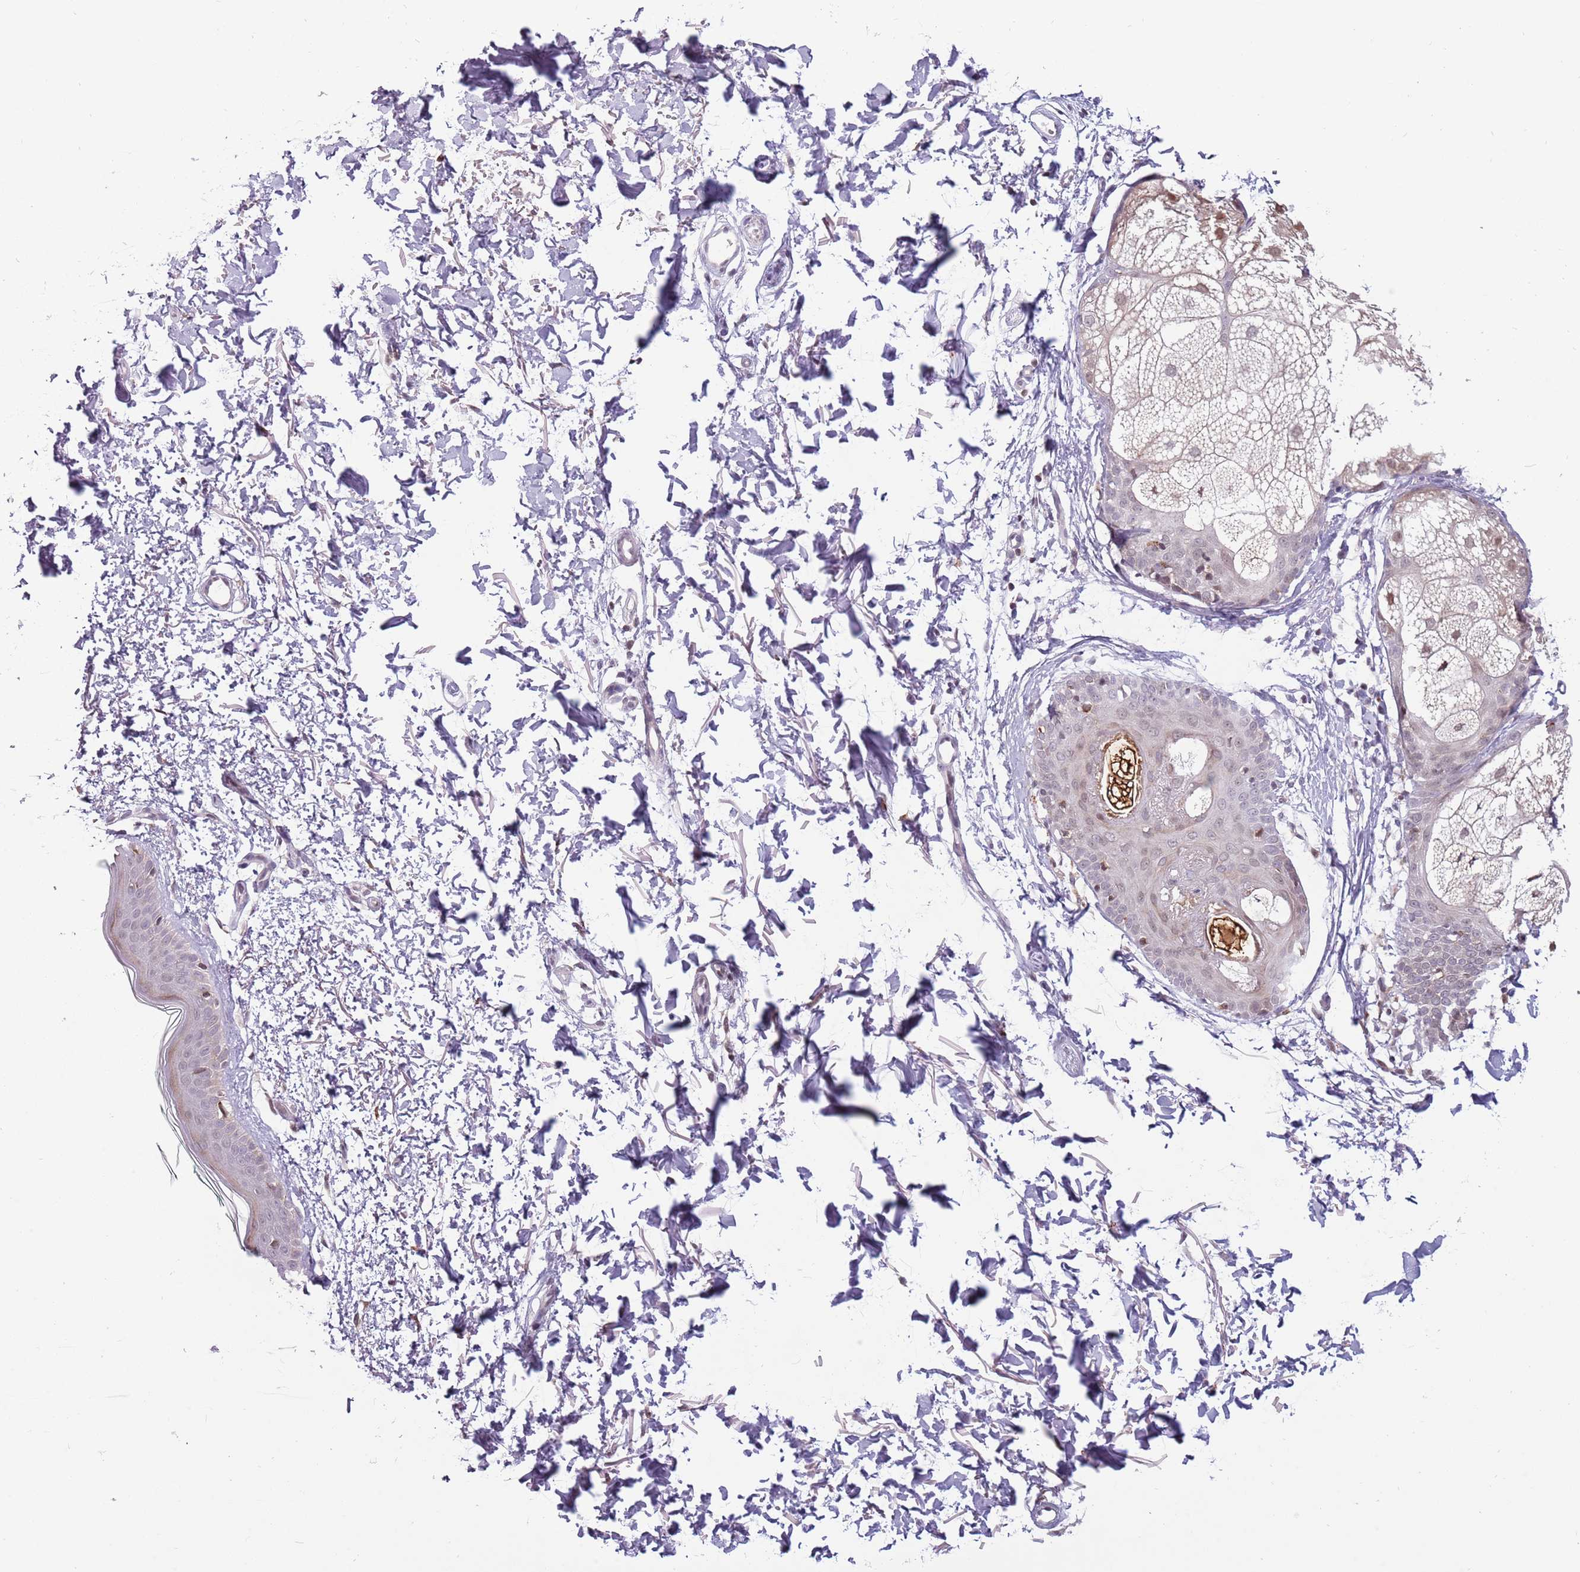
{"staining": {"intensity": "negative", "quantity": "none", "location": "none"}, "tissue": "skin", "cell_type": "Fibroblasts", "image_type": "normal", "snomed": [{"axis": "morphology", "description": "Normal tissue, NOS"}, {"axis": "topography", "description": "Skin"}], "caption": "Immunohistochemistry (IHC) photomicrograph of benign skin stained for a protein (brown), which demonstrates no positivity in fibroblasts.", "gene": "BARD1", "patient": {"sex": "male", "age": 66}}